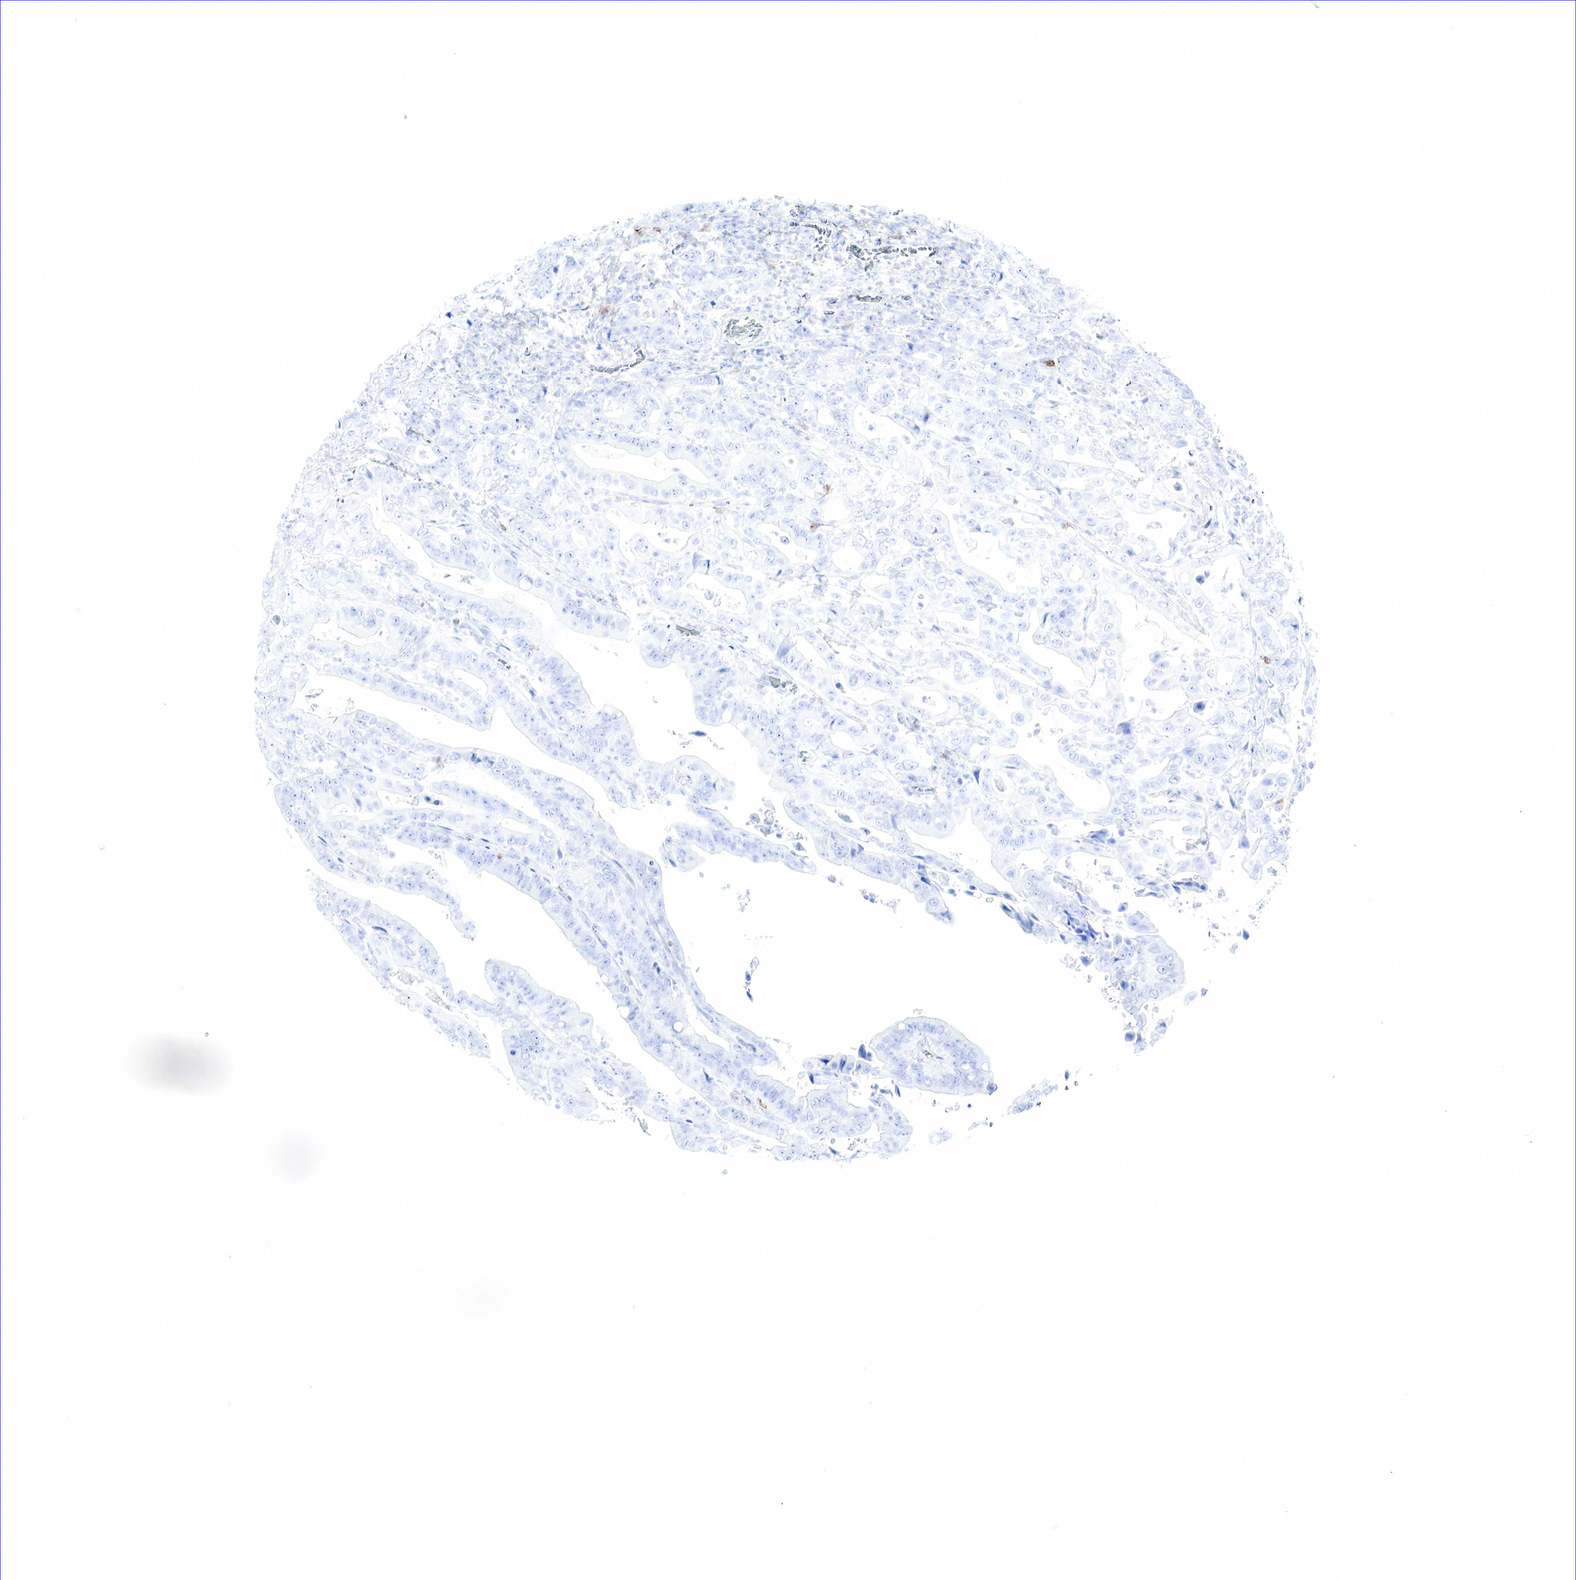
{"staining": {"intensity": "negative", "quantity": "none", "location": "none"}, "tissue": "stomach cancer", "cell_type": "Tumor cells", "image_type": "cancer", "snomed": [{"axis": "morphology", "description": "Adenocarcinoma, NOS"}, {"axis": "topography", "description": "Stomach, upper"}], "caption": "Protein analysis of adenocarcinoma (stomach) exhibits no significant positivity in tumor cells.", "gene": "TNFRSF8", "patient": {"sex": "male", "age": 63}}